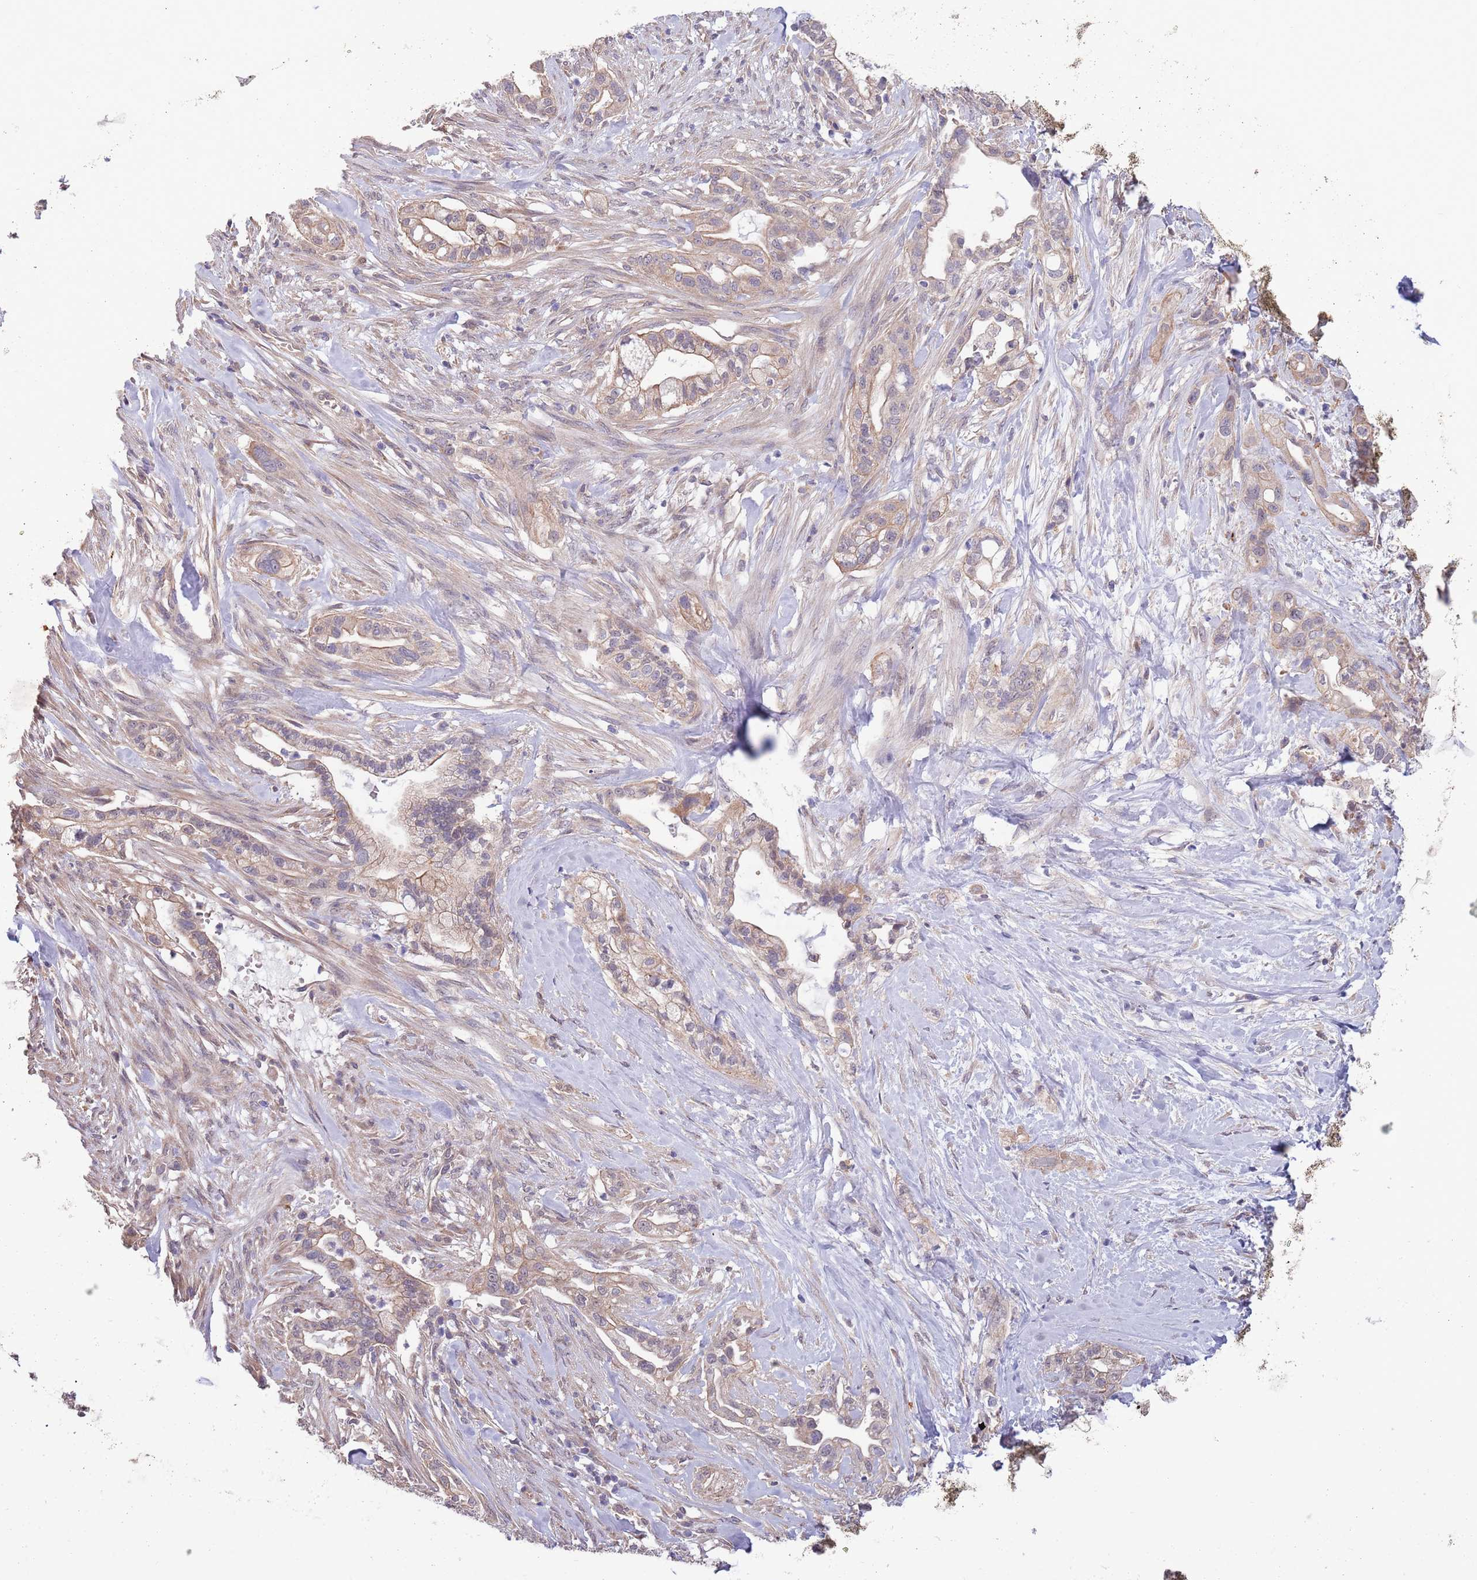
{"staining": {"intensity": "moderate", "quantity": "25%-75%", "location": "cytoplasmic/membranous"}, "tissue": "pancreatic cancer", "cell_type": "Tumor cells", "image_type": "cancer", "snomed": [{"axis": "morphology", "description": "Adenocarcinoma, NOS"}, {"axis": "topography", "description": "Pancreas"}], "caption": "An IHC histopathology image of neoplastic tissue is shown. Protein staining in brown shows moderate cytoplasmic/membranous positivity in pancreatic cancer (adenocarcinoma) within tumor cells.", "gene": "MARVELD2", "patient": {"sex": "male", "age": 44}}